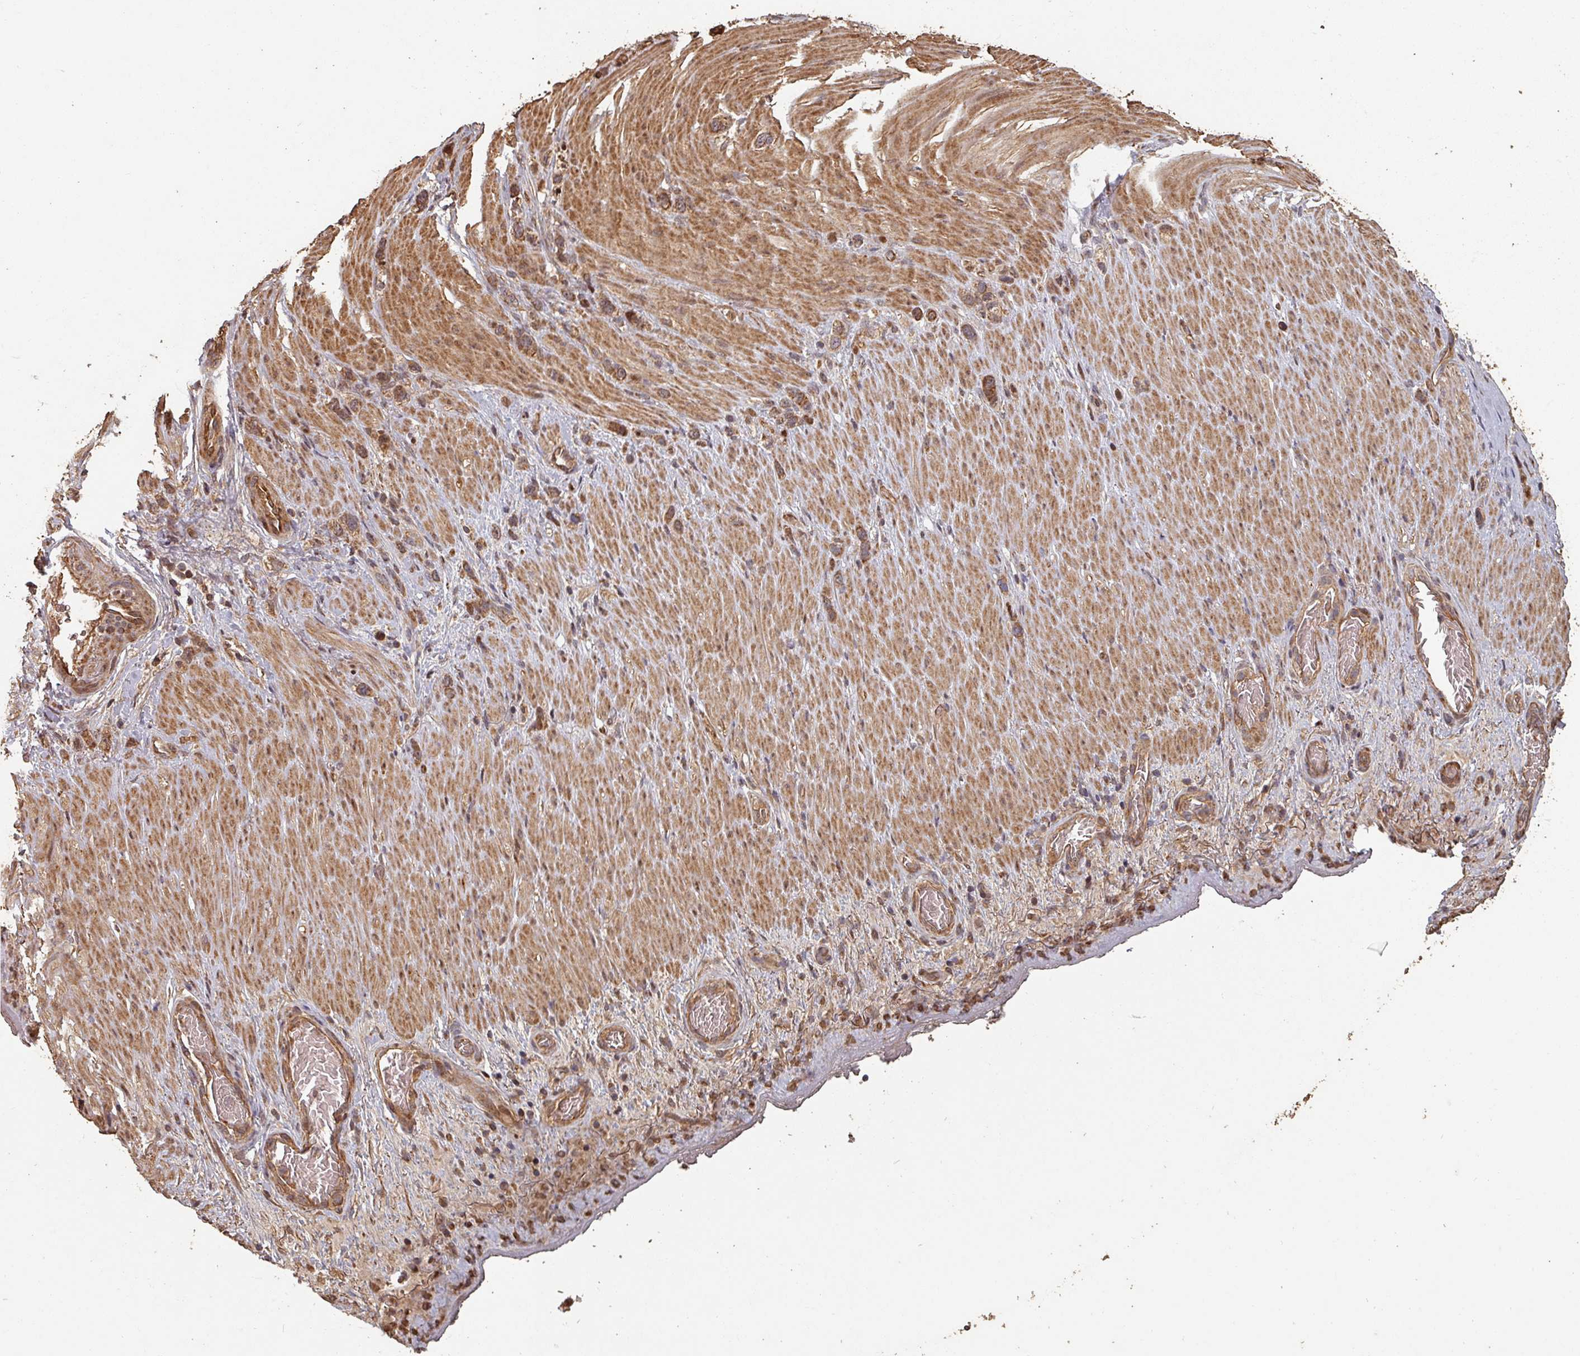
{"staining": {"intensity": "moderate", "quantity": ">75%", "location": "cytoplasmic/membranous,nuclear"}, "tissue": "stomach cancer", "cell_type": "Tumor cells", "image_type": "cancer", "snomed": [{"axis": "morphology", "description": "Adenocarcinoma, NOS"}, {"axis": "topography", "description": "Stomach"}], "caption": "An image of stomach cancer (adenocarcinoma) stained for a protein reveals moderate cytoplasmic/membranous and nuclear brown staining in tumor cells.", "gene": "EID1", "patient": {"sex": "female", "age": 65}}